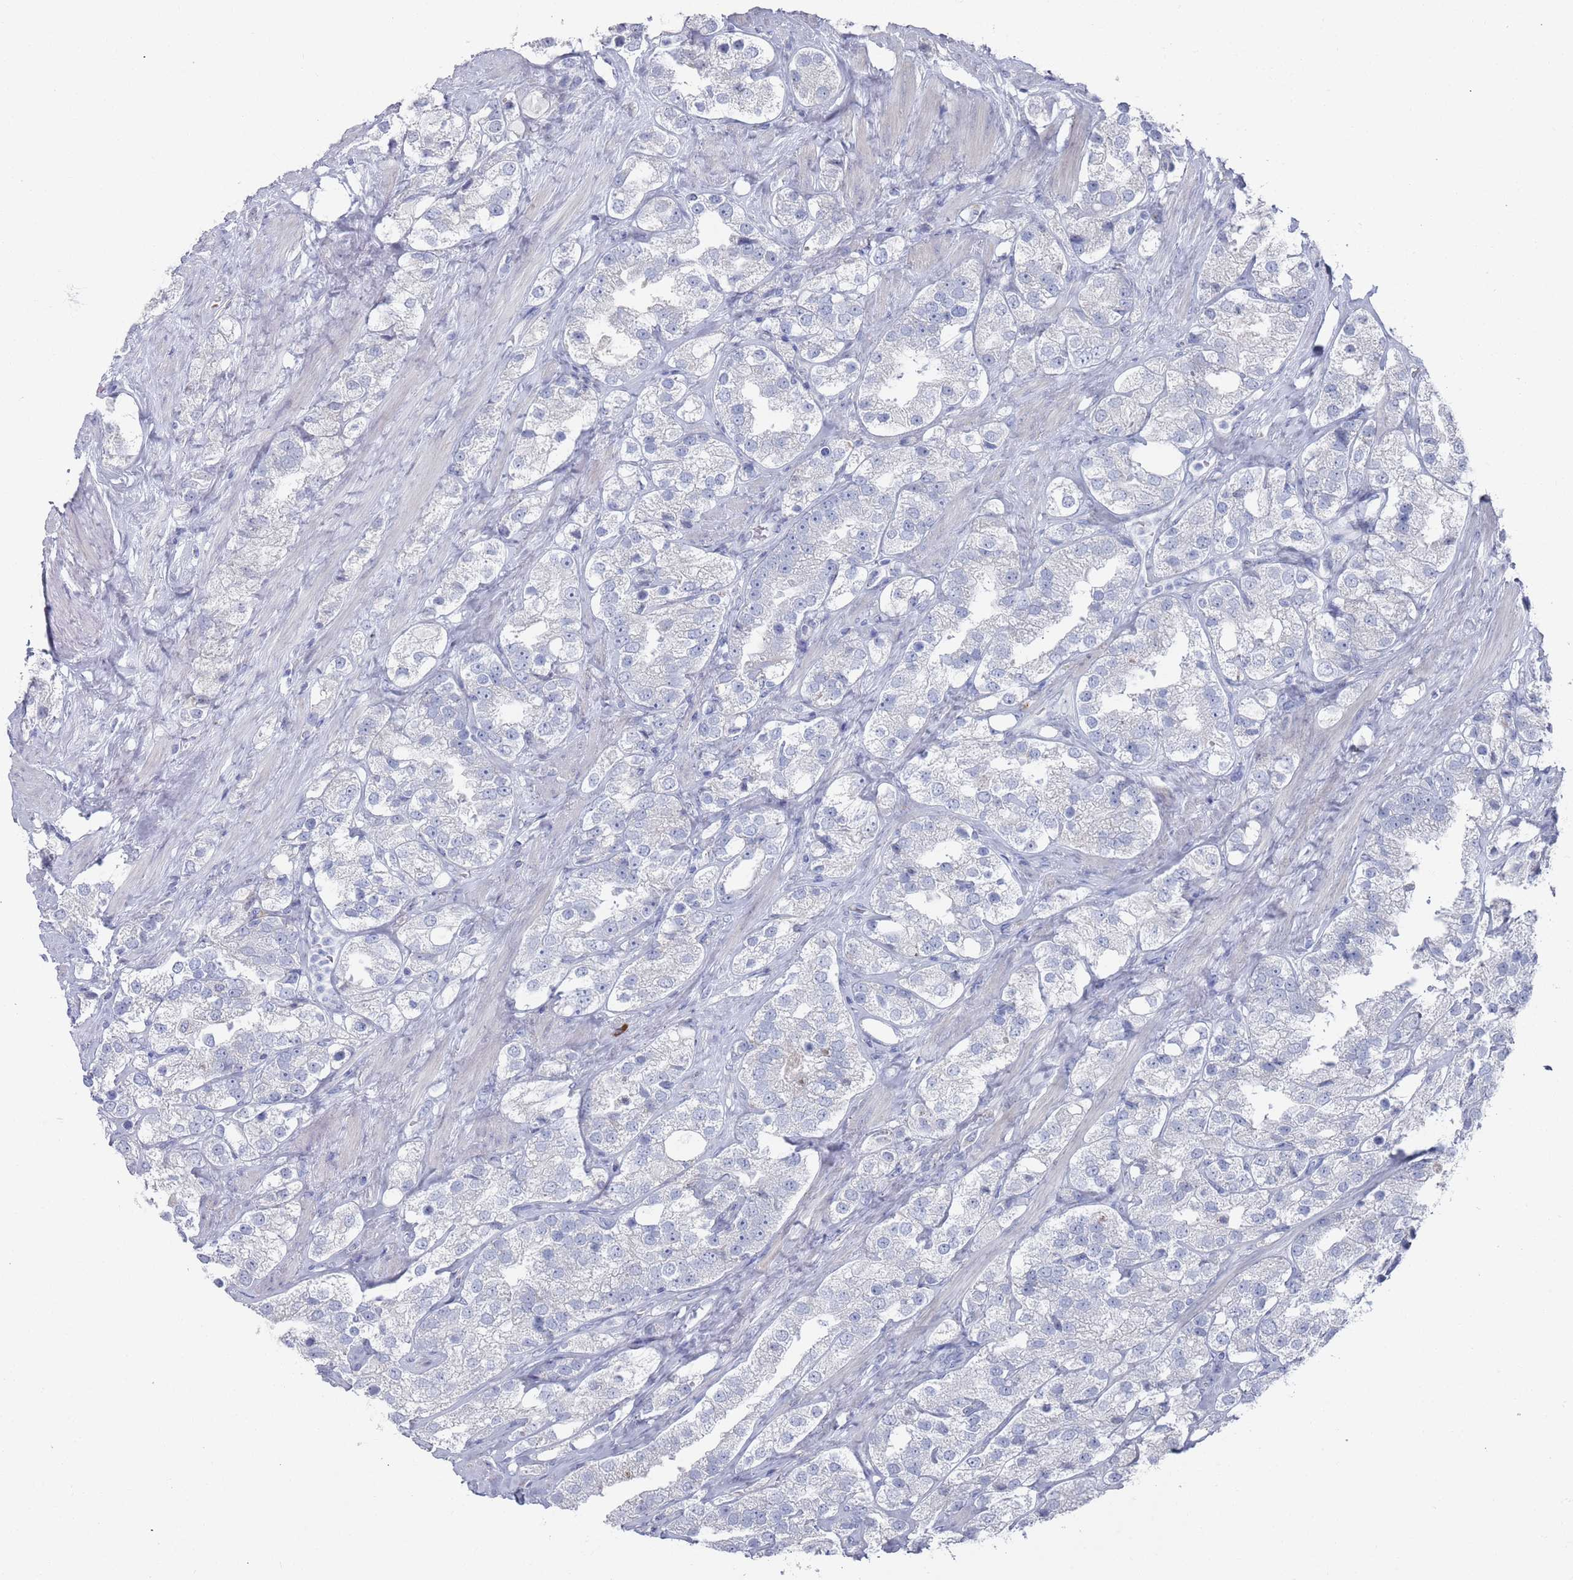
{"staining": {"intensity": "negative", "quantity": "none", "location": "none"}, "tissue": "prostate cancer", "cell_type": "Tumor cells", "image_type": "cancer", "snomed": [{"axis": "morphology", "description": "Adenocarcinoma, NOS"}, {"axis": "topography", "description": "Prostate"}], "caption": "Immunohistochemistry (IHC) histopathology image of neoplastic tissue: human adenocarcinoma (prostate) stained with DAB demonstrates no significant protein positivity in tumor cells.", "gene": "MAT1A", "patient": {"sex": "male", "age": 79}}